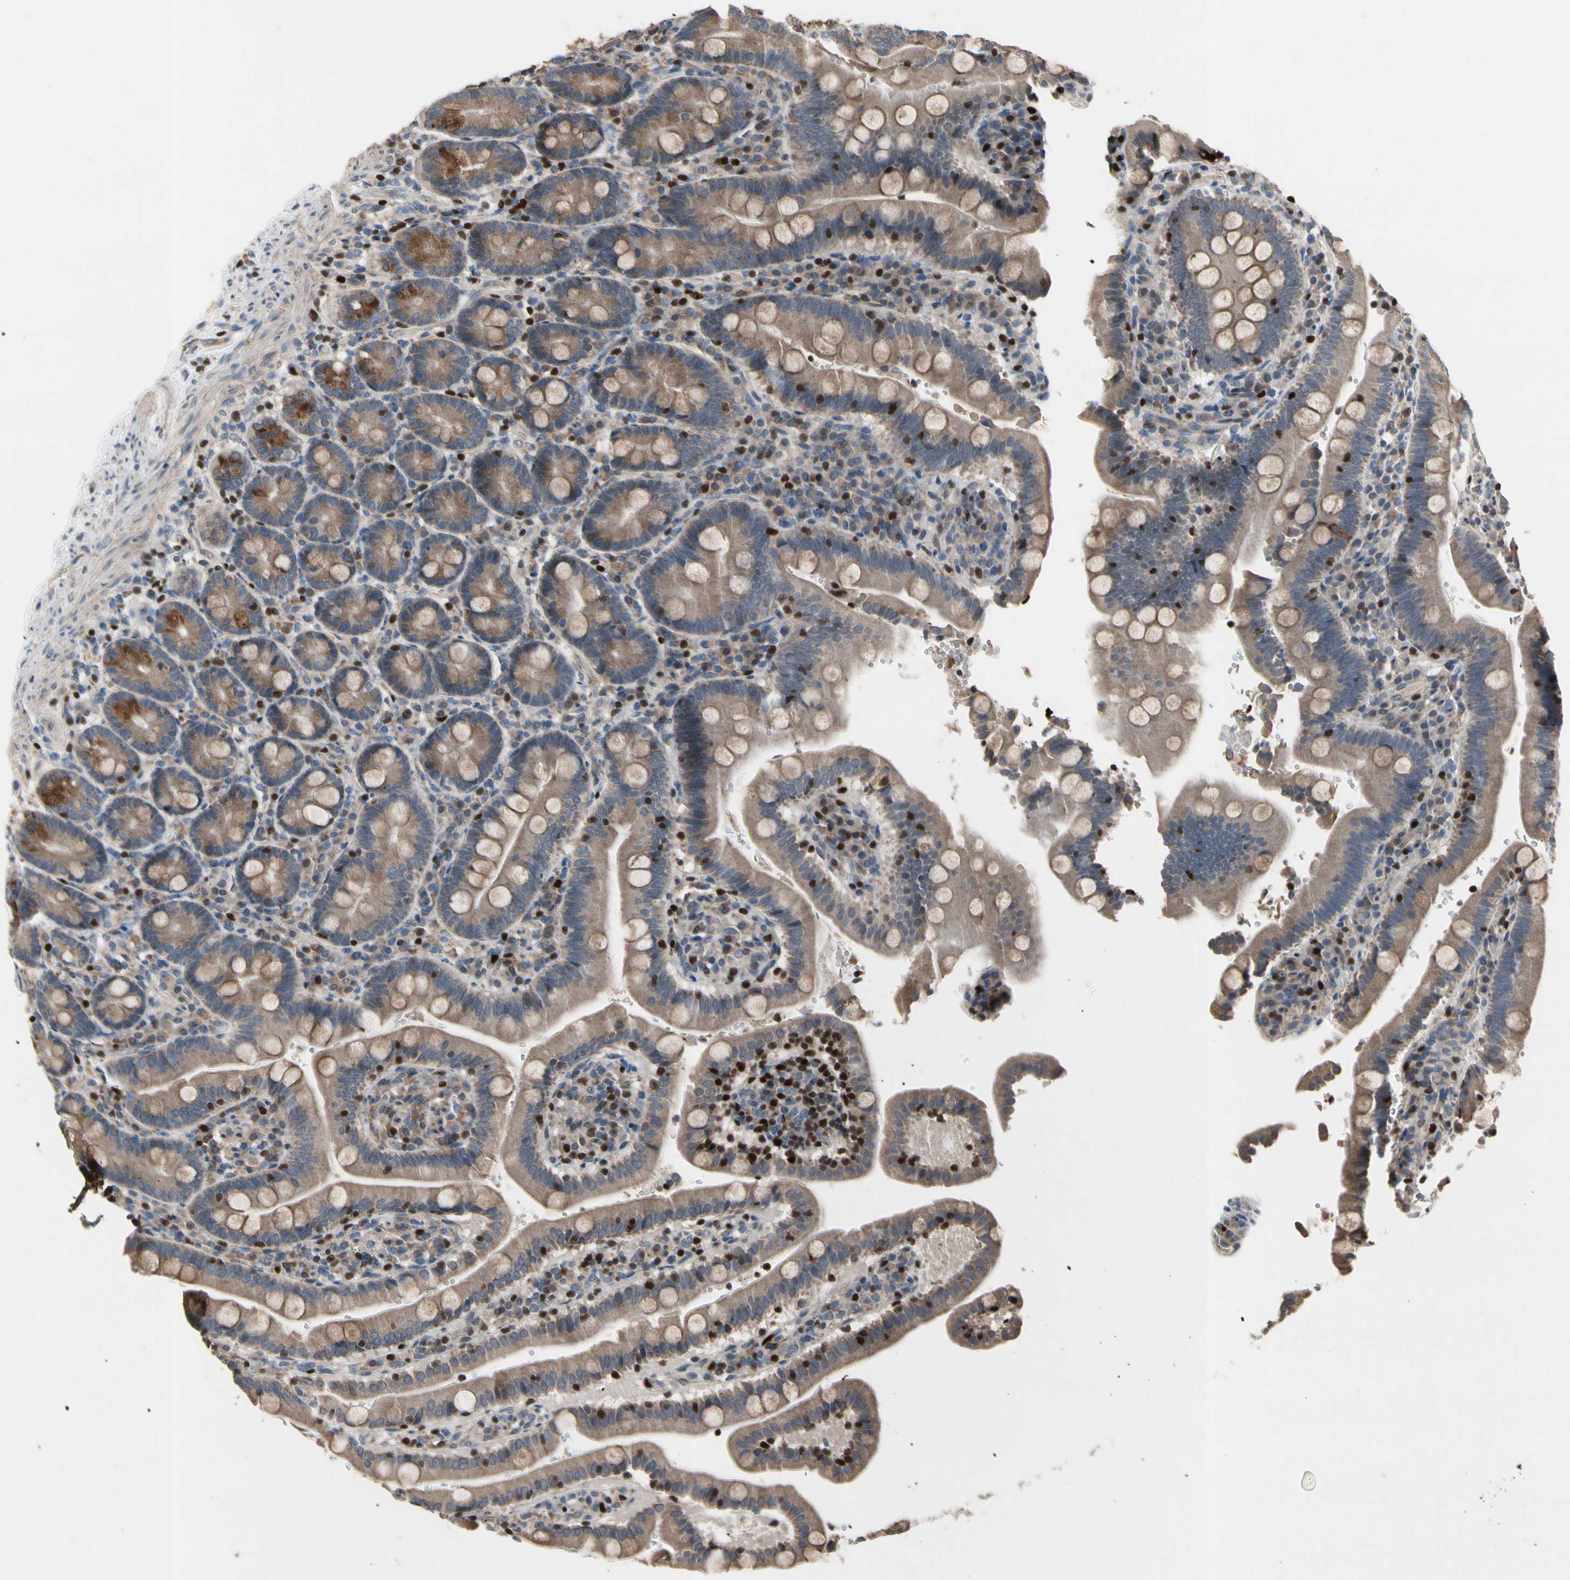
{"staining": {"intensity": "moderate", "quantity": "25%-75%", "location": "cytoplasmic/membranous"}, "tissue": "duodenum", "cell_type": "Glandular cells", "image_type": "normal", "snomed": [{"axis": "morphology", "description": "Normal tissue, NOS"}, {"axis": "topography", "description": "Small intestine, NOS"}], "caption": "IHC (DAB (3,3'-diaminobenzidine)) staining of benign human duodenum shows moderate cytoplasmic/membranous protein staining in approximately 25%-75% of glandular cells.", "gene": "TBX21", "patient": {"sex": "female", "age": 71}}